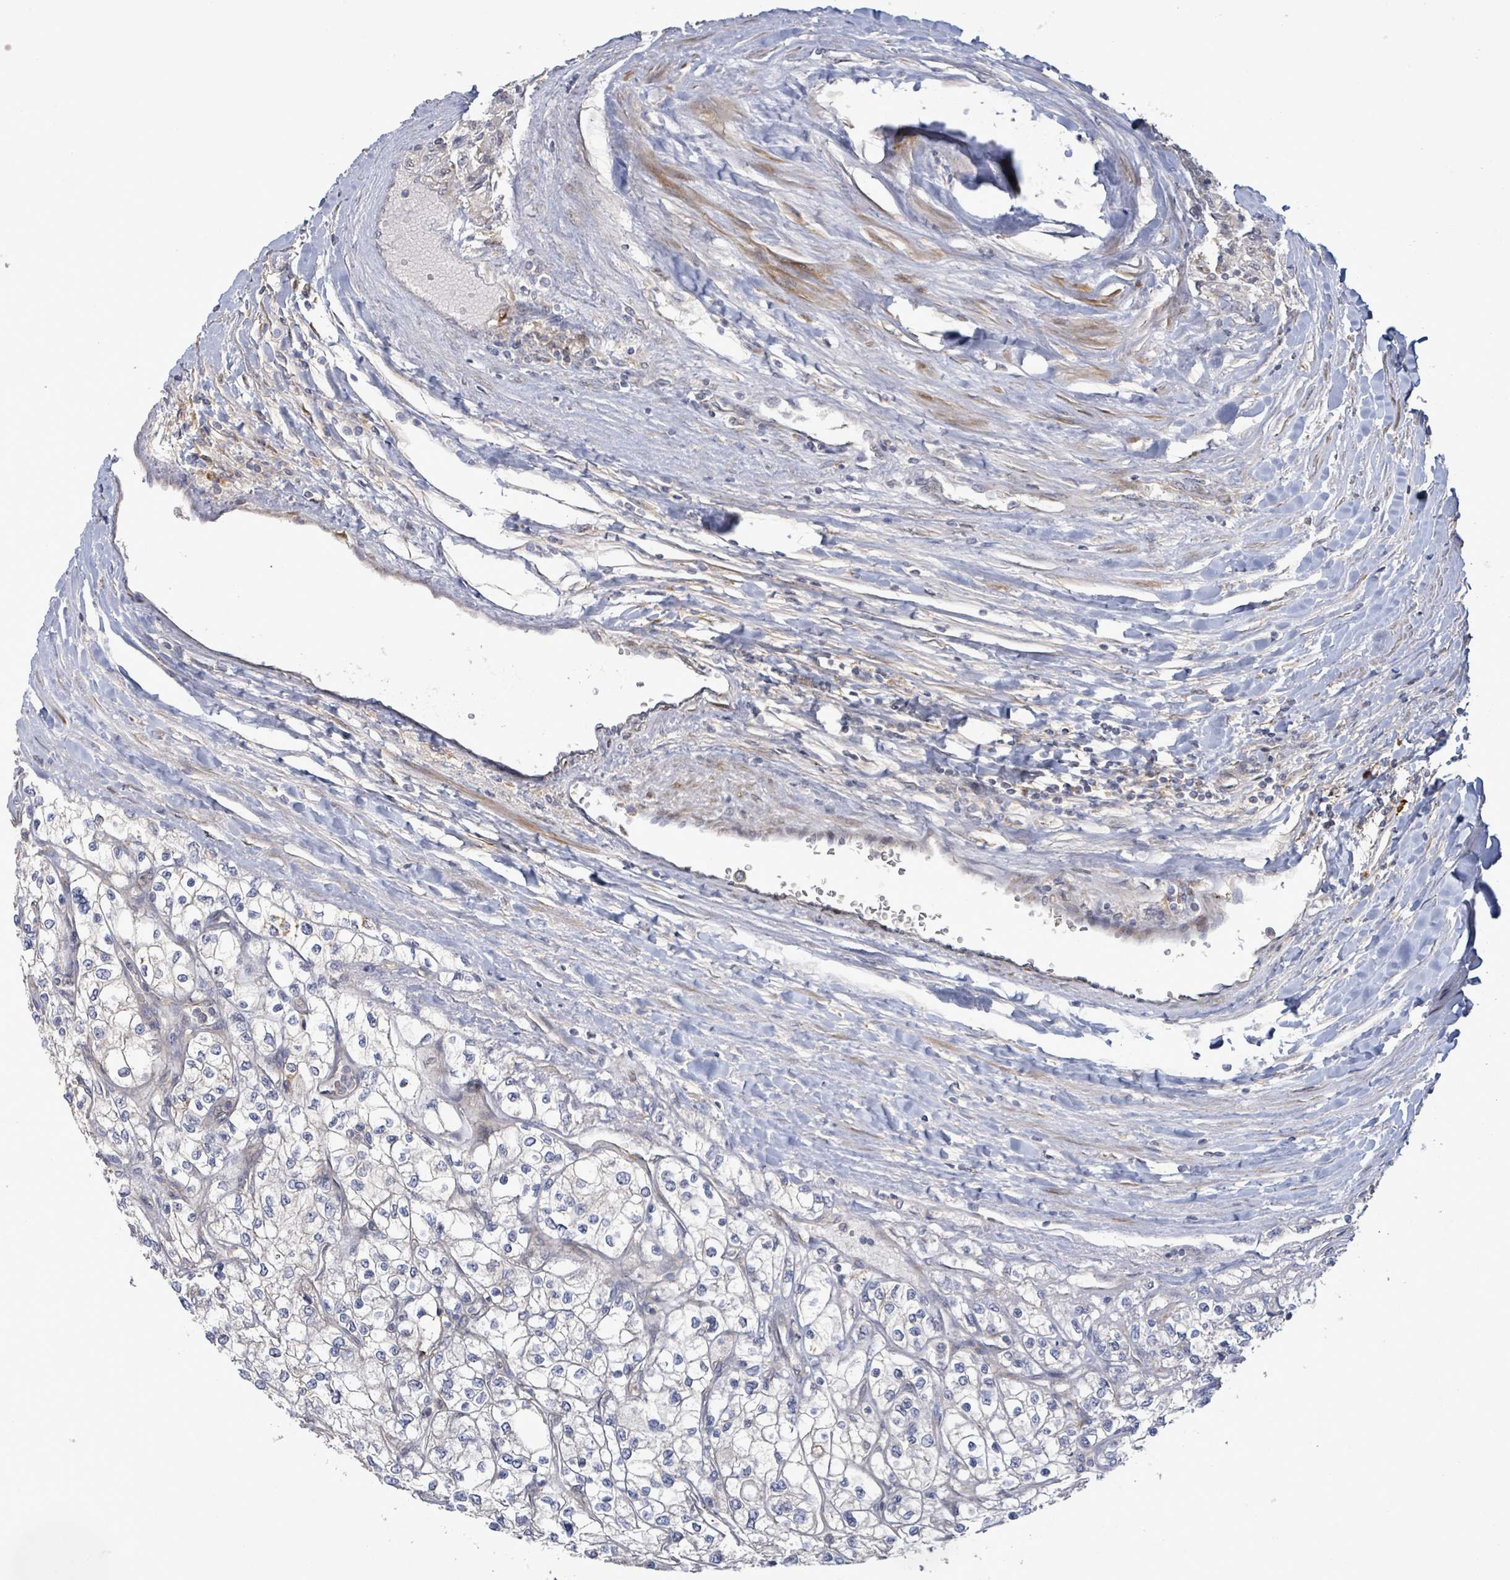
{"staining": {"intensity": "negative", "quantity": "none", "location": "none"}, "tissue": "renal cancer", "cell_type": "Tumor cells", "image_type": "cancer", "snomed": [{"axis": "morphology", "description": "Adenocarcinoma, NOS"}, {"axis": "topography", "description": "Kidney"}], "caption": "Micrograph shows no significant protein expression in tumor cells of renal adenocarcinoma.", "gene": "SLIT3", "patient": {"sex": "male", "age": 80}}